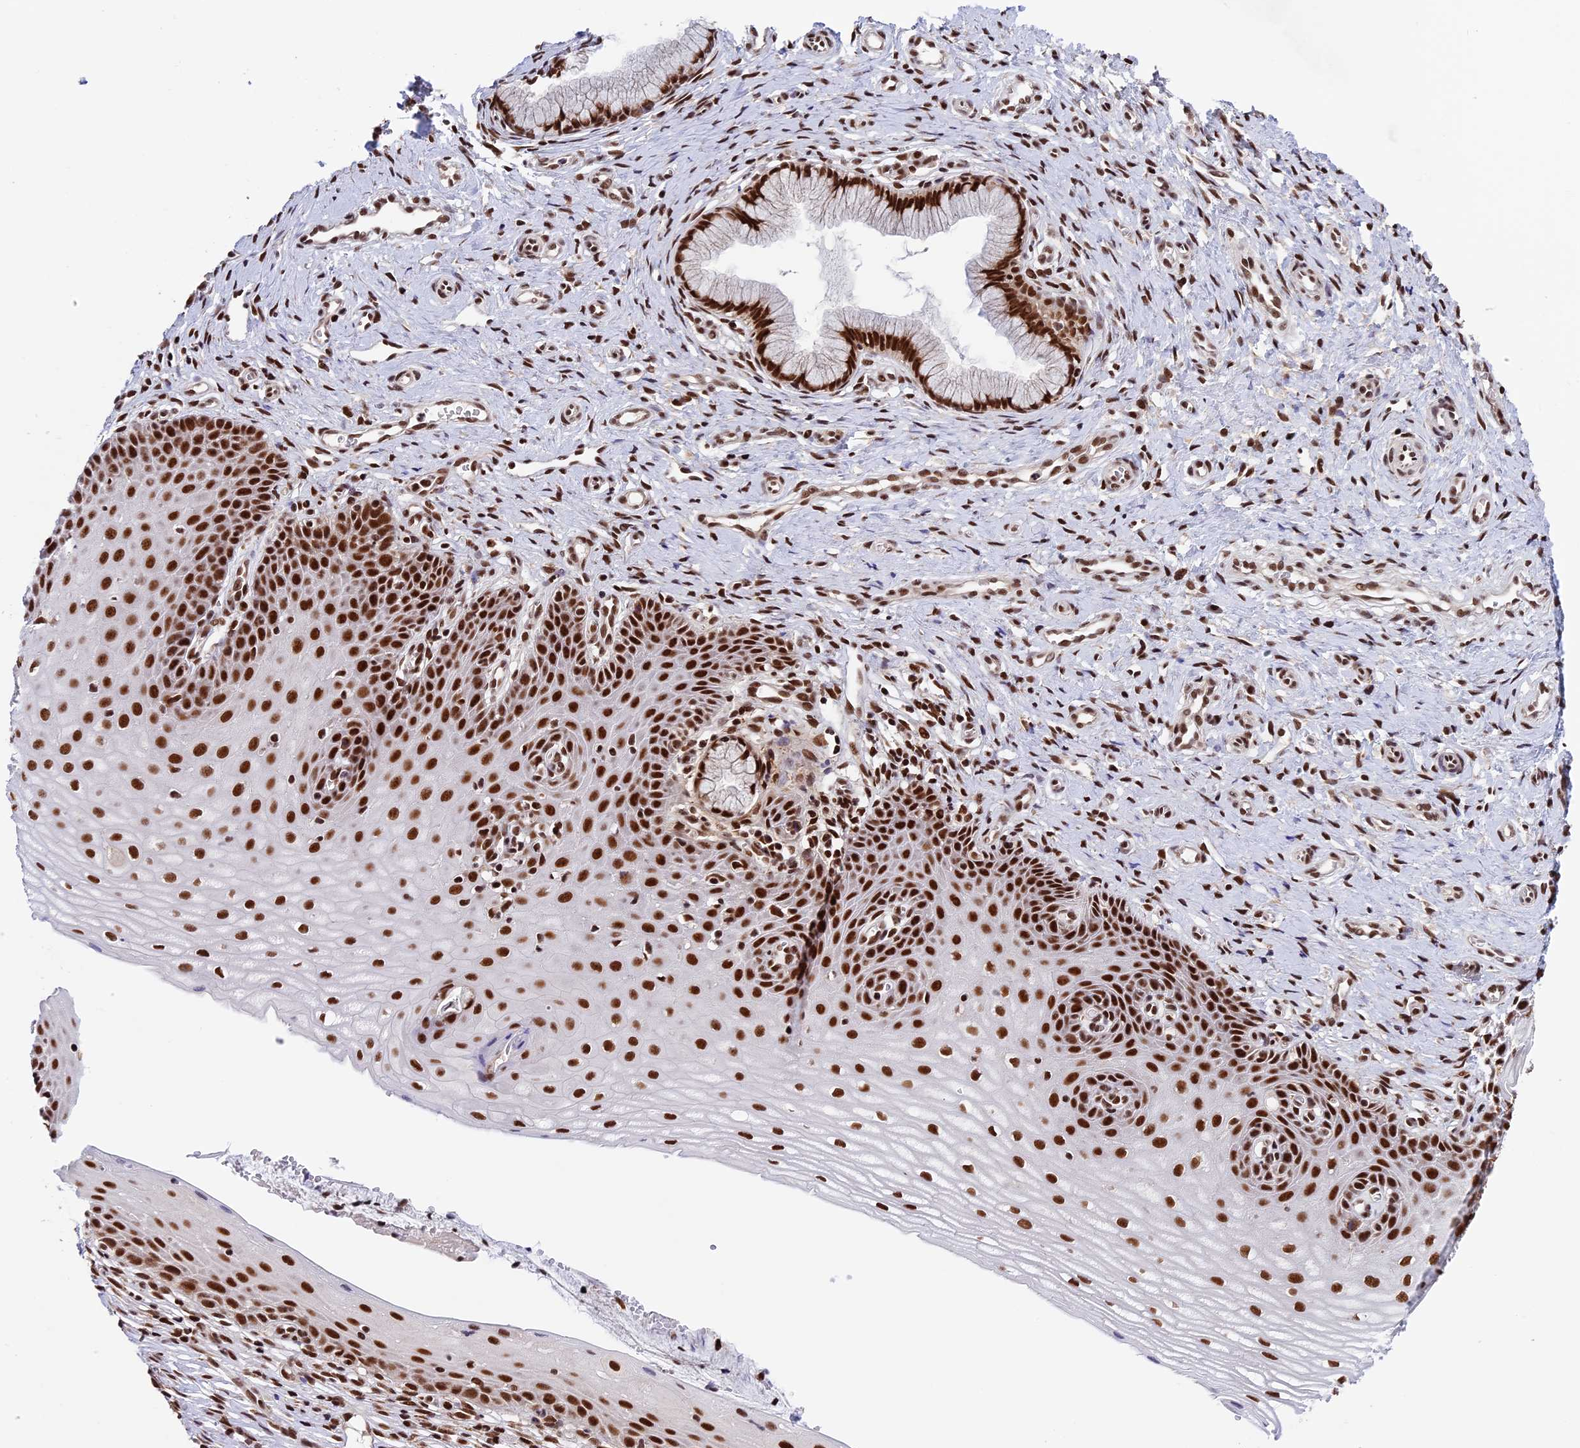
{"staining": {"intensity": "strong", "quantity": ">75%", "location": "nuclear"}, "tissue": "cervix", "cell_type": "Glandular cells", "image_type": "normal", "snomed": [{"axis": "morphology", "description": "Normal tissue, NOS"}, {"axis": "topography", "description": "Cervix"}], "caption": "Strong nuclear expression is identified in about >75% of glandular cells in unremarkable cervix.", "gene": "RAMACL", "patient": {"sex": "female", "age": 36}}